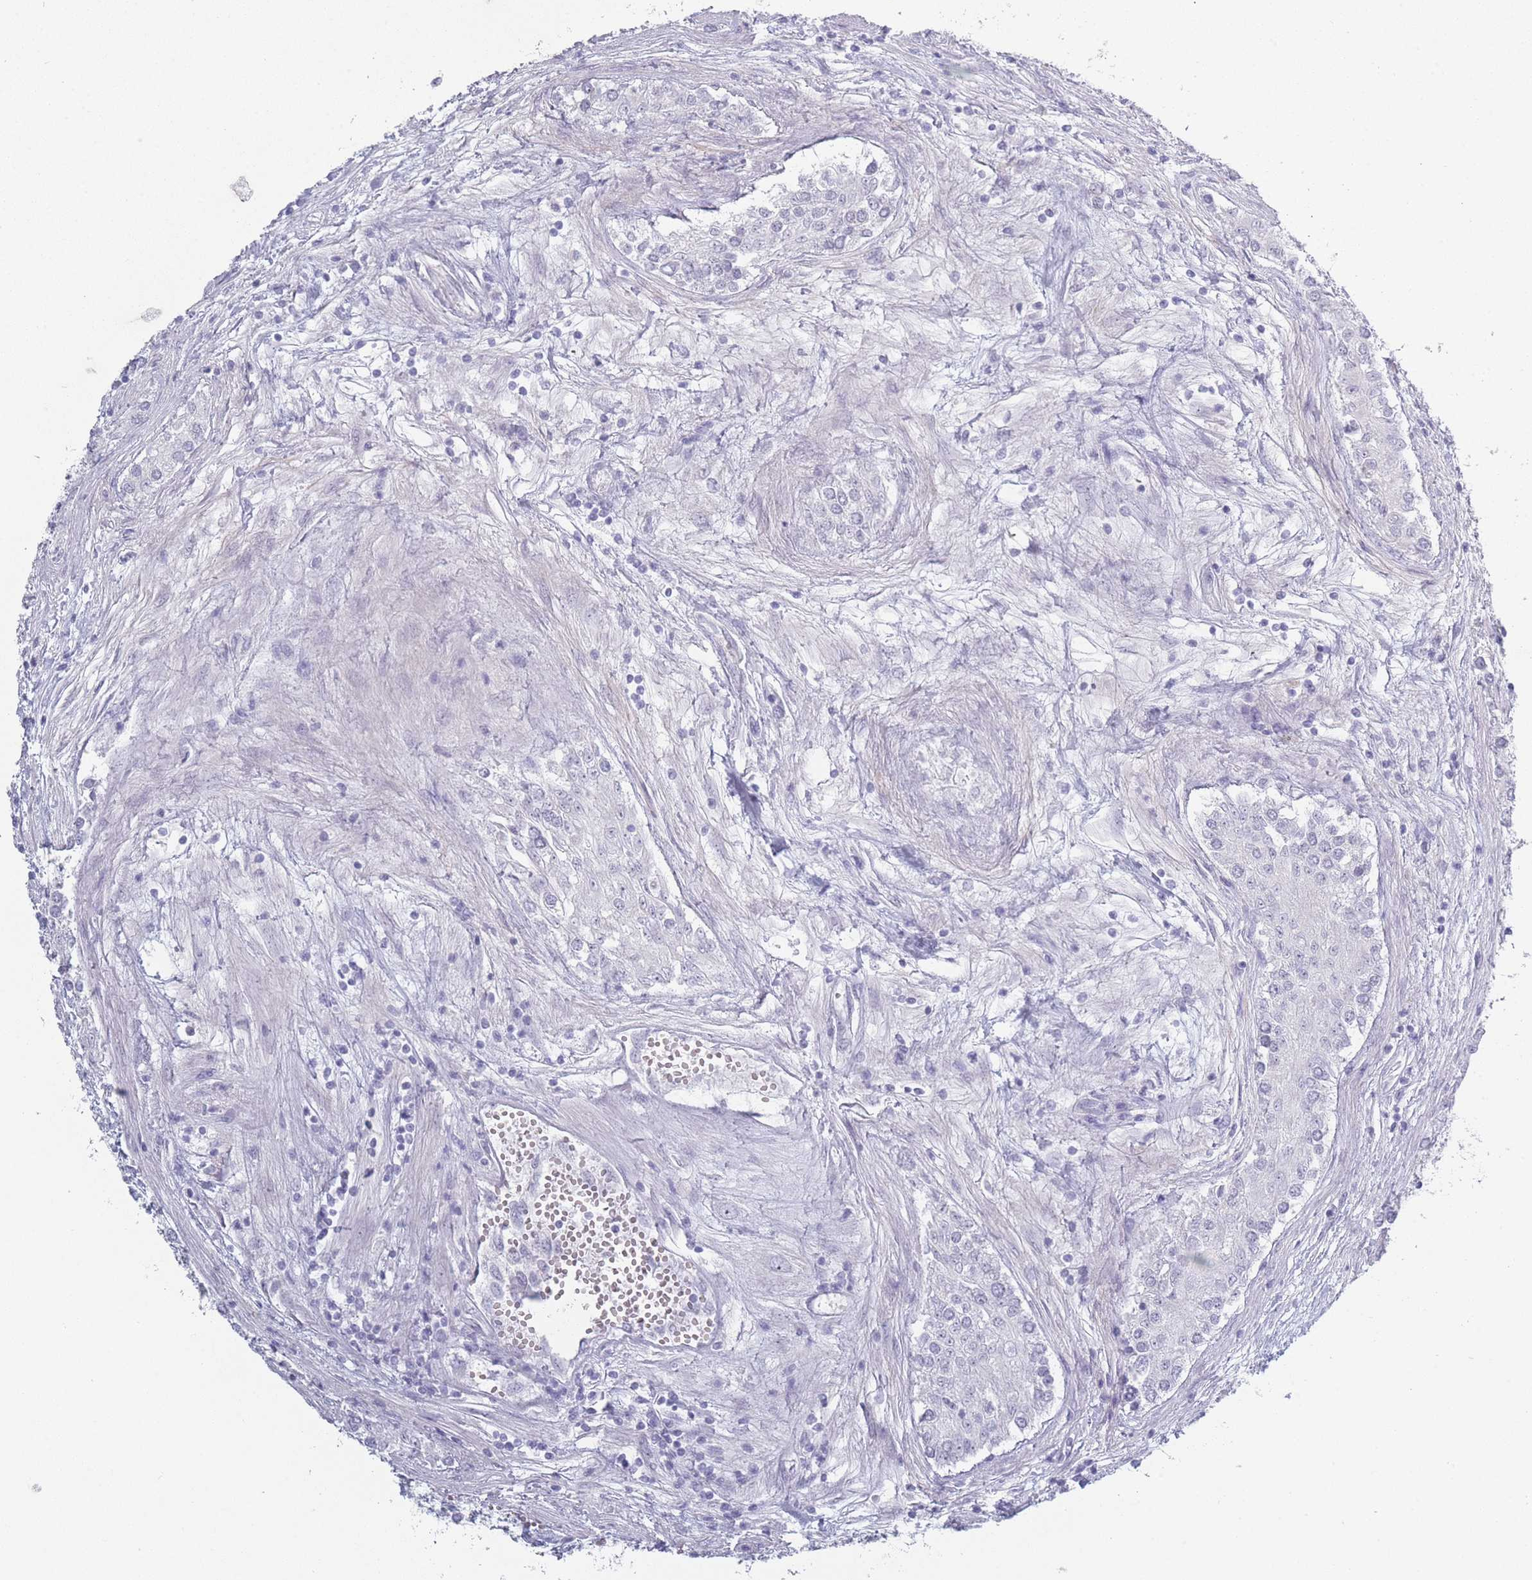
{"staining": {"intensity": "negative", "quantity": "none", "location": "none"}, "tissue": "testis cancer", "cell_type": "Tumor cells", "image_type": "cancer", "snomed": [{"axis": "morphology", "description": "Carcinoma, Embryonal, NOS"}, {"axis": "topography", "description": "Testis"}], "caption": "Micrograph shows no protein expression in tumor cells of testis cancer (embryonal carcinoma) tissue.", "gene": "ROS1", "patient": {"sex": "male", "age": 25}}